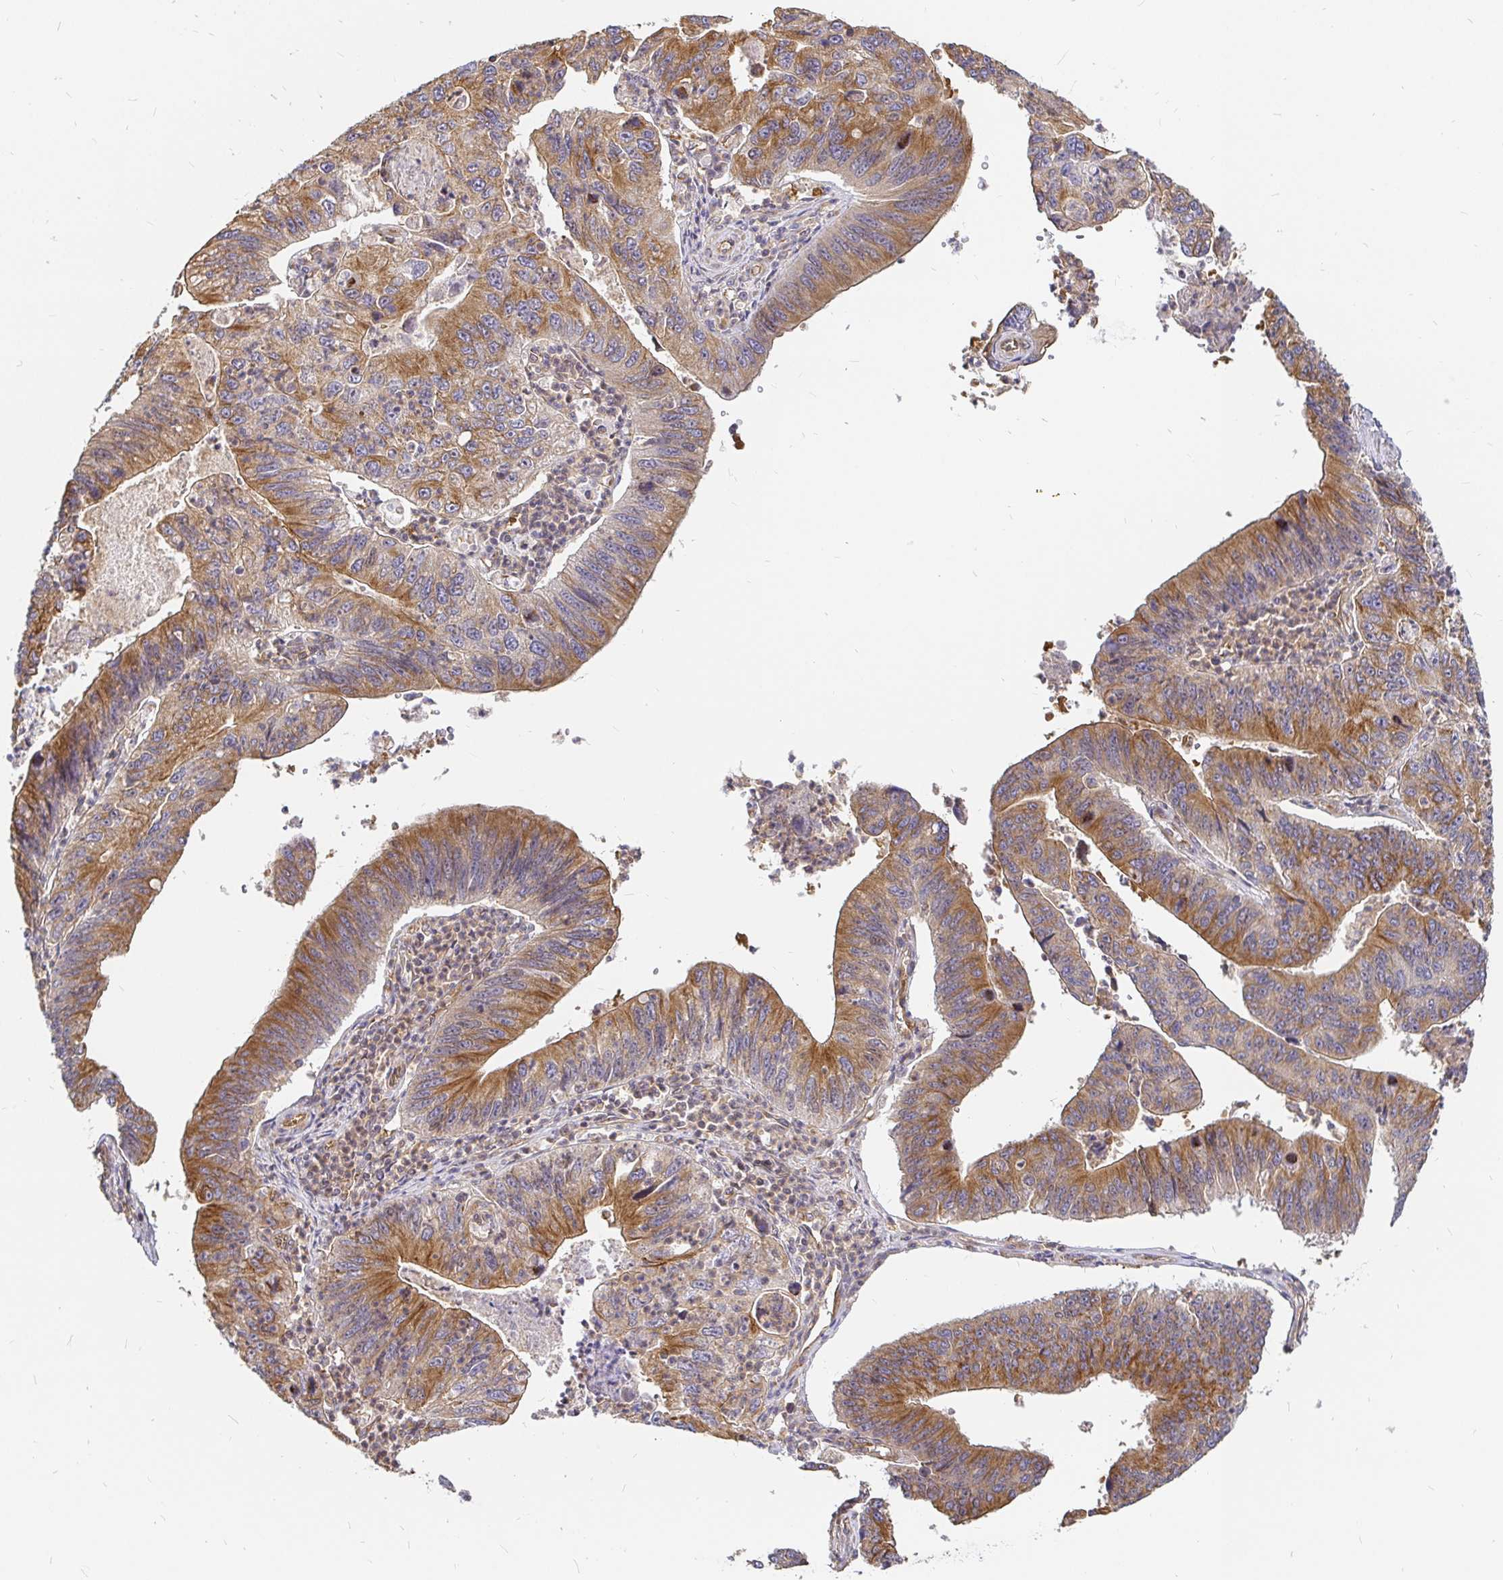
{"staining": {"intensity": "moderate", "quantity": ">75%", "location": "cytoplasmic/membranous"}, "tissue": "stomach cancer", "cell_type": "Tumor cells", "image_type": "cancer", "snomed": [{"axis": "morphology", "description": "Adenocarcinoma, NOS"}, {"axis": "topography", "description": "Stomach"}], "caption": "An IHC photomicrograph of neoplastic tissue is shown. Protein staining in brown shows moderate cytoplasmic/membranous positivity in adenocarcinoma (stomach) within tumor cells.", "gene": "KIF5B", "patient": {"sex": "male", "age": 59}}